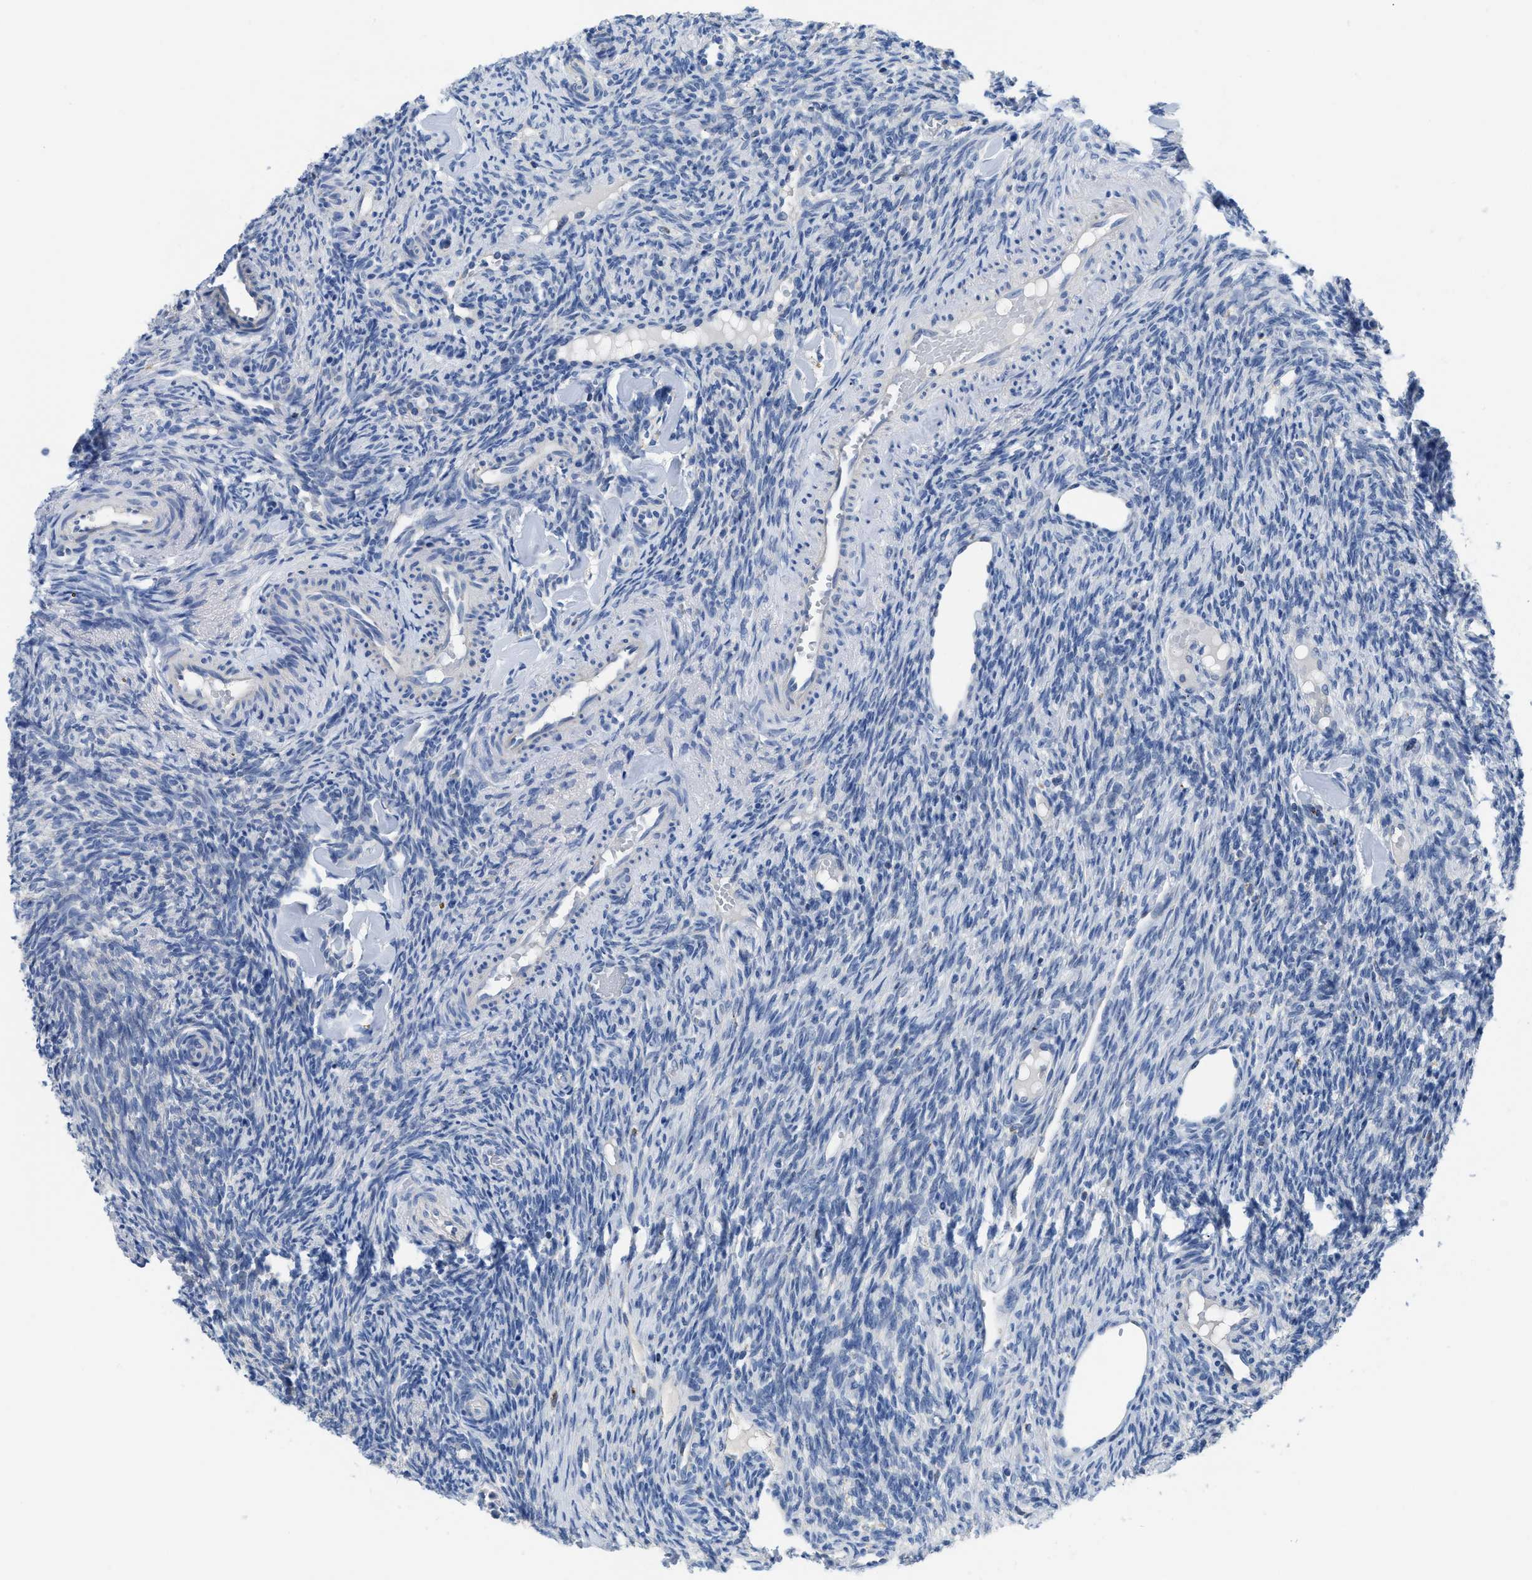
{"staining": {"intensity": "moderate", "quantity": ">75%", "location": "cytoplasmic/membranous"}, "tissue": "ovary", "cell_type": "Follicle cells", "image_type": "normal", "snomed": [{"axis": "morphology", "description": "Normal tissue, NOS"}, {"axis": "topography", "description": "Ovary"}], "caption": "The photomicrograph exhibits a brown stain indicating the presence of a protein in the cytoplasmic/membranous of follicle cells in ovary. The protein of interest is stained brown, and the nuclei are stained in blue (DAB (3,3'-diaminobenzidine) IHC with brightfield microscopy, high magnification).", "gene": "ETFA", "patient": {"sex": "female", "age": 41}}